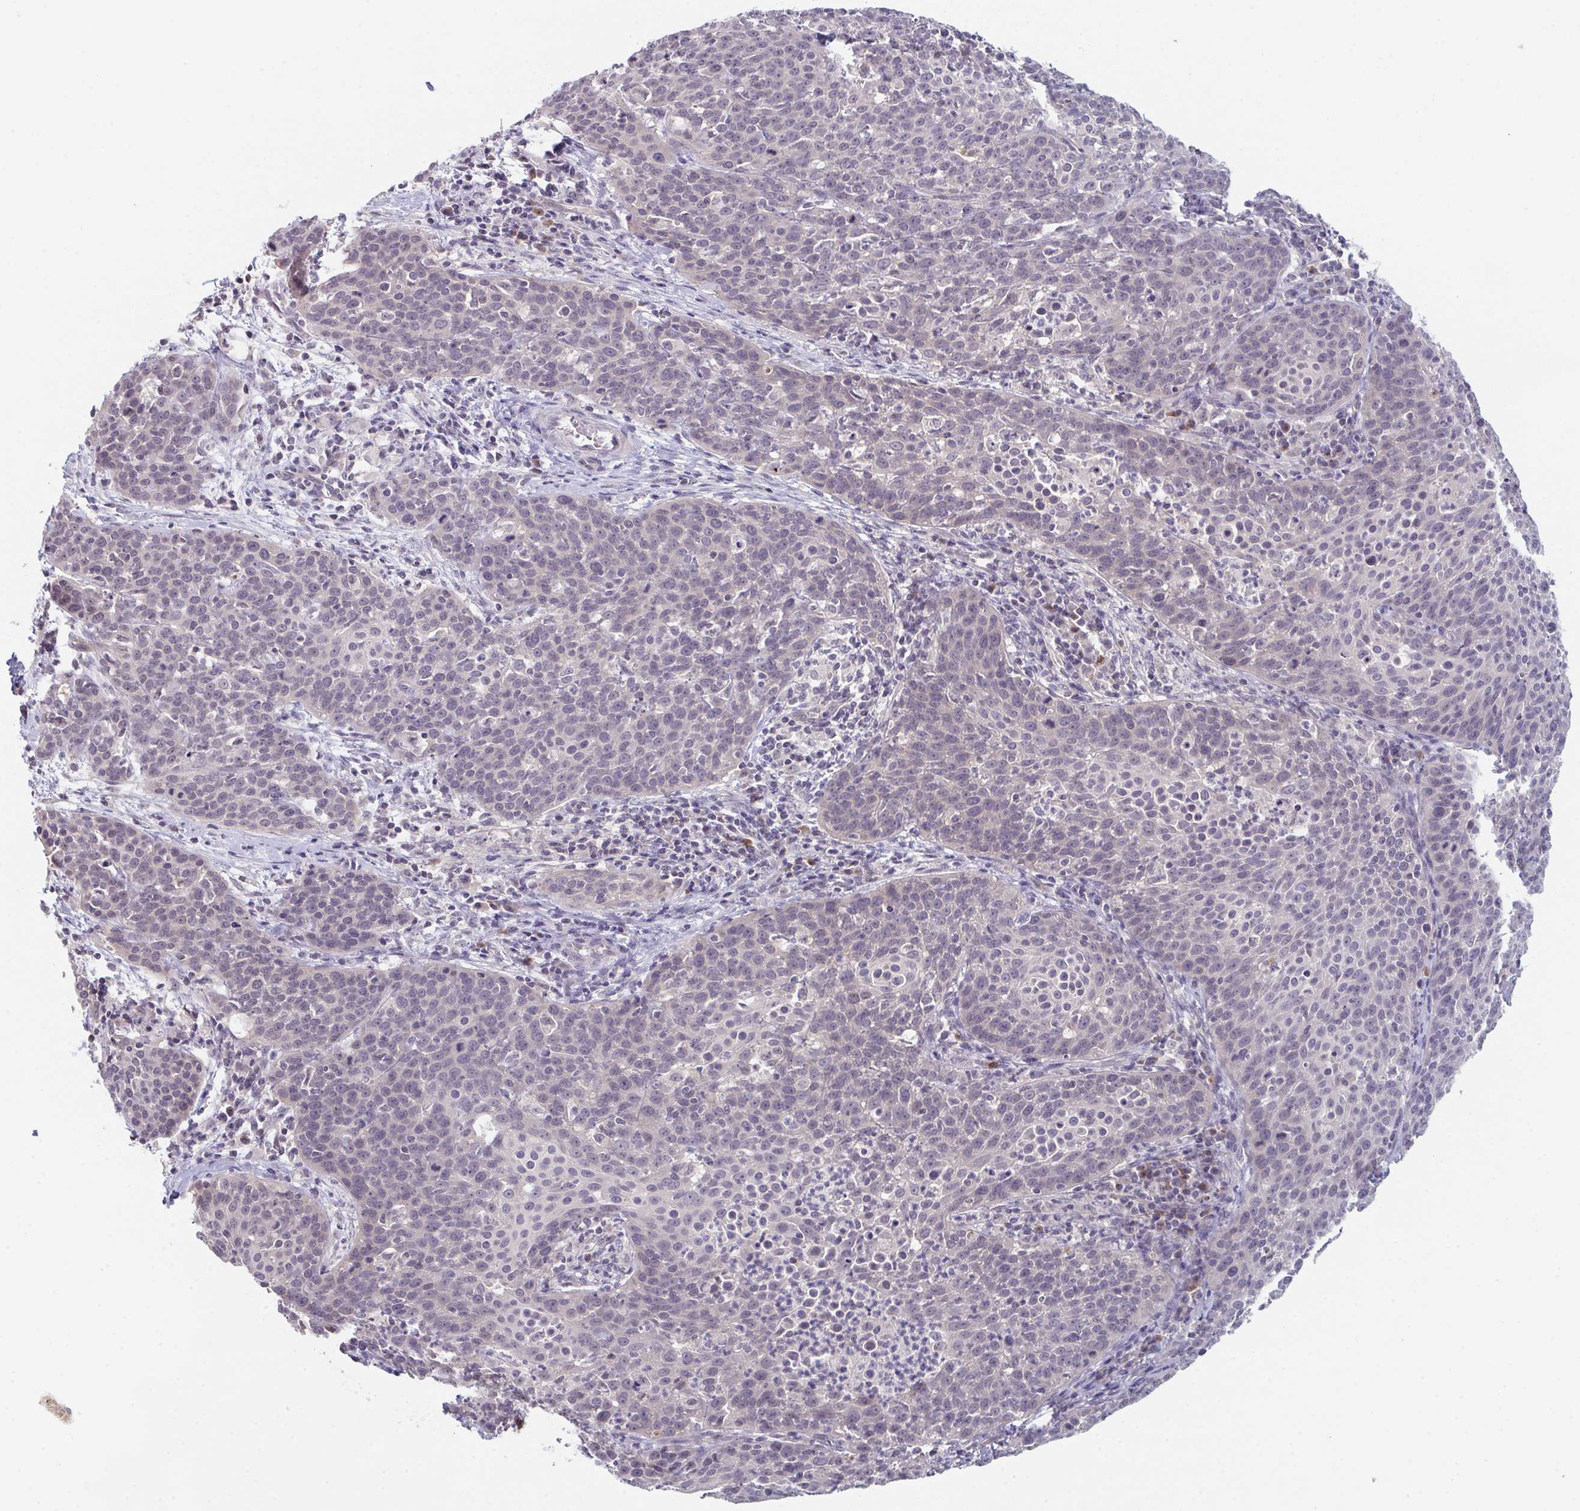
{"staining": {"intensity": "negative", "quantity": "none", "location": "none"}, "tissue": "cervical cancer", "cell_type": "Tumor cells", "image_type": "cancer", "snomed": [{"axis": "morphology", "description": "Squamous cell carcinoma, NOS"}, {"axis": "topography", "description": "Cervix"}], "caption": "Immunohistochemical staining of cervical squamous cell carcinoma reveals no significant expression in tumor cells.", "gene": "ZNF214", "patient": {"sex": "female", "age": 38}}